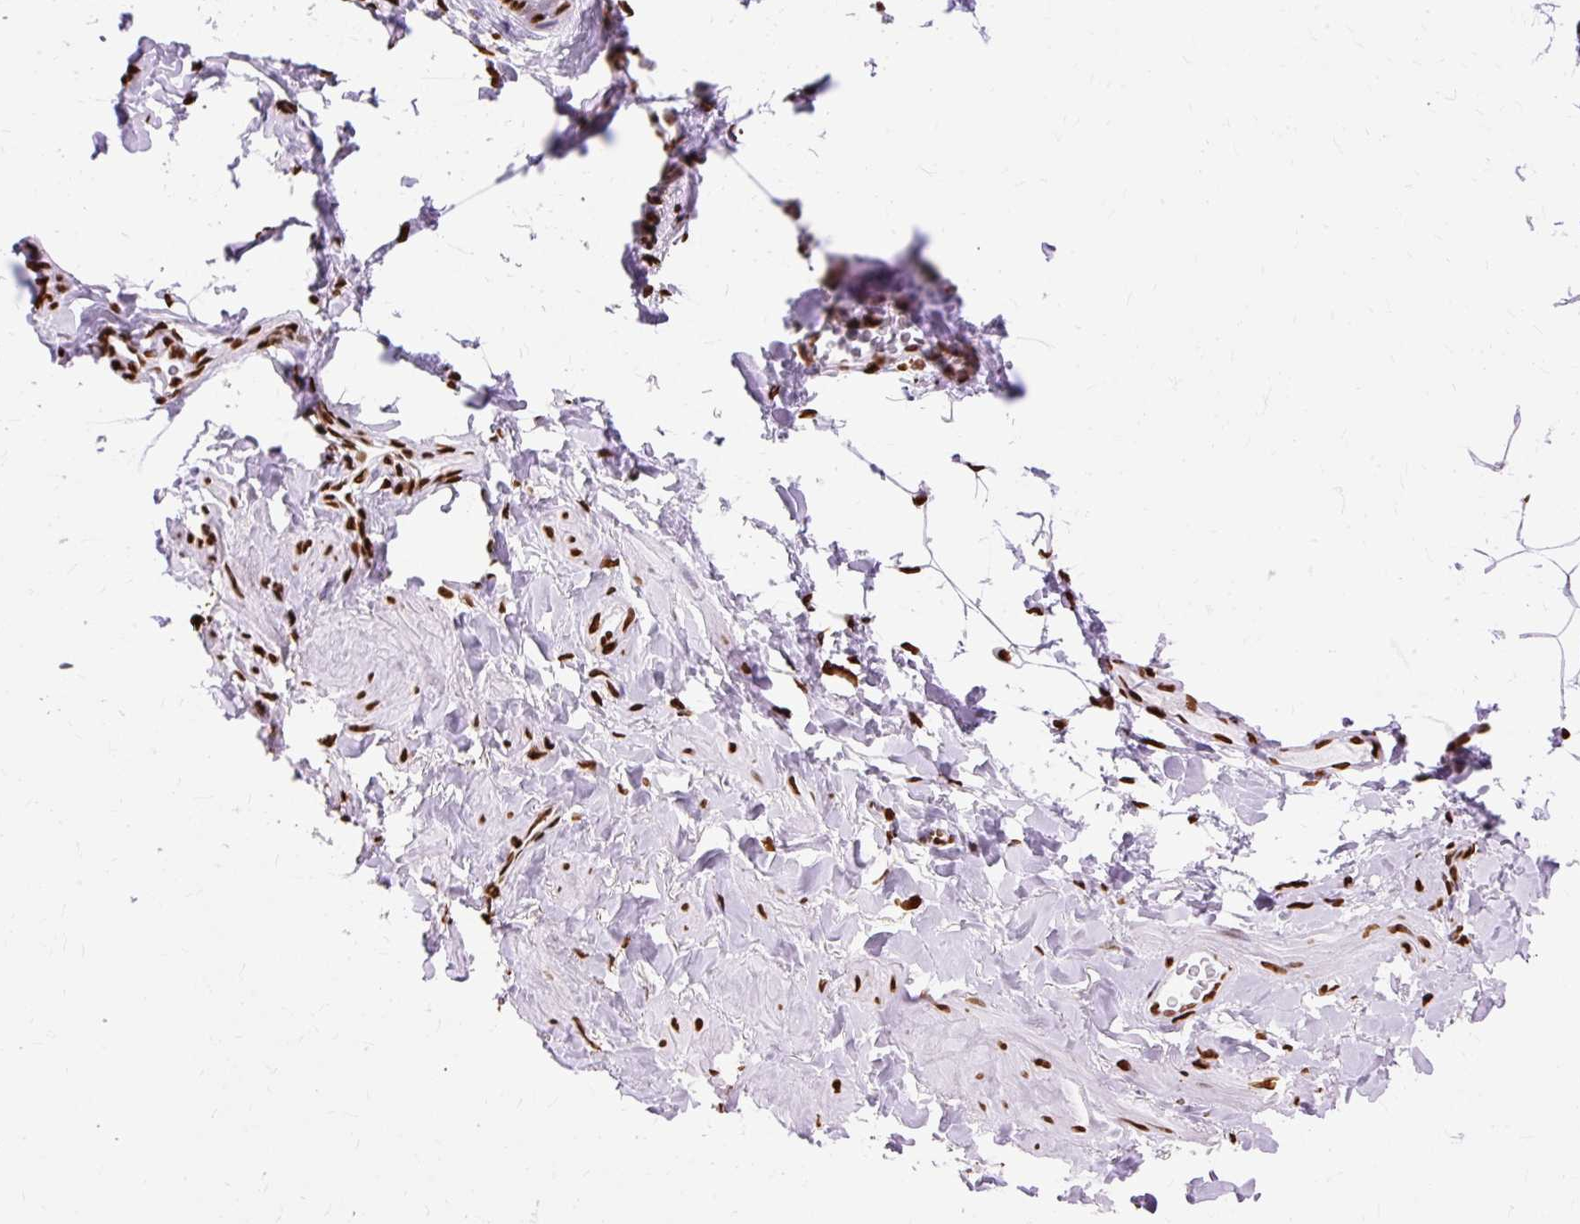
{"staining": {"intensity": "strong", "quantity": ">75%", "location": "nuclear"}, "tissue": "adipose tissue", "cell_type": "Adipocytes", "image_type": "normal", "snomed": [{"axis": "morphology", "description": "Normal tissue, NOS"}, {"axis": "topography", "description": "Vascular tissue"}, {"axis": "topography", "description": "Peripheral nerve tissue"}], "caption": "Strong nuclear expression is present in approximately >75% of adipocytes in unremarkable adipose tissue. The staining is performed using DAB brown chromogen to label protein expression. The nuclei are counter-stained blue using hematoxylin.", "gene": "TMEM184C", "patient": {"sex": "male", "age": 41}}